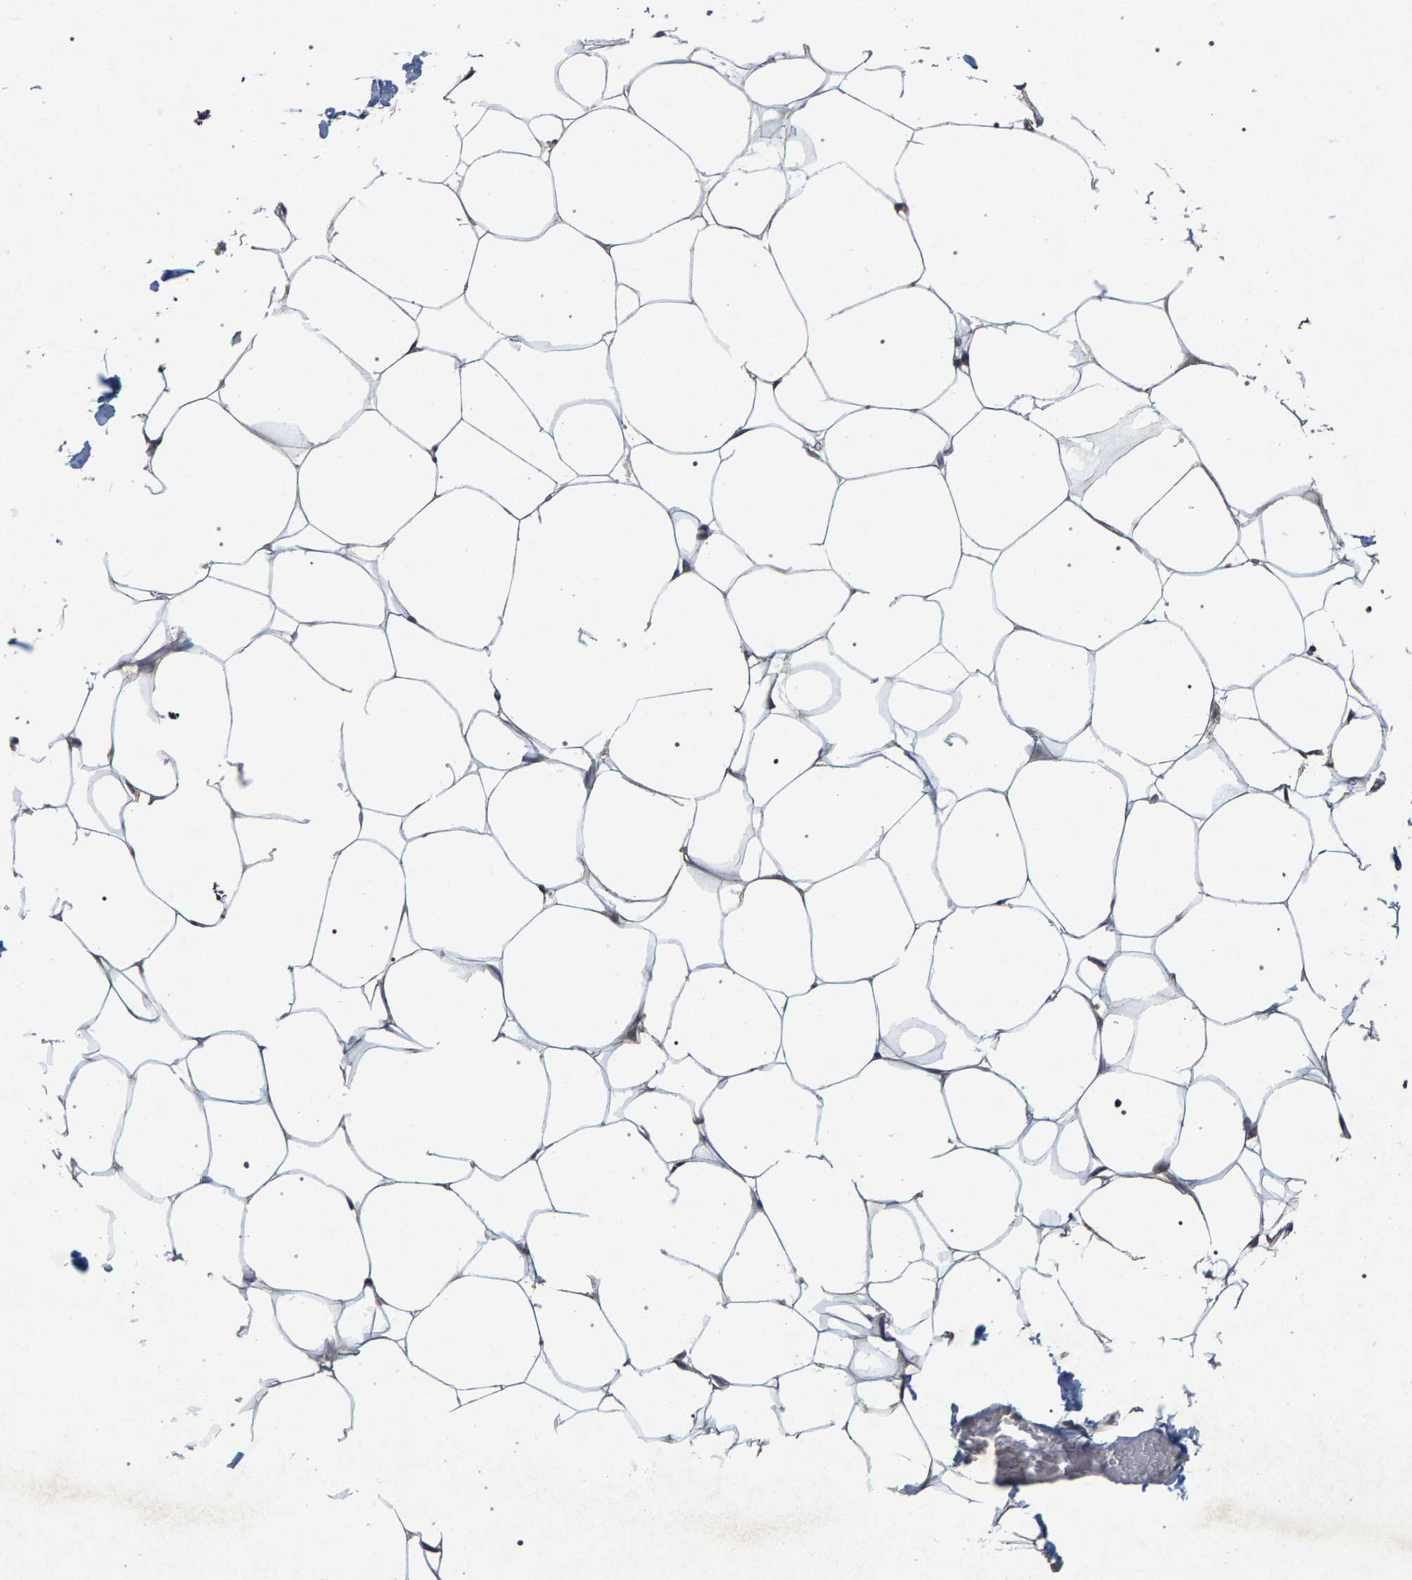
{"staining": {"intensity": "negative", "quantity": "none", "location": "none"}, "tissue": "adipose tissue", "cell_type": "Adipocytes", "image_type": "normal", "snomed": [{"axis": "morphology", "description": "Normal tissue, NOS"}, {"axis": "topography", "description": "Breast"}, {"axis": "topography", "description": "Adipose tissue"}], "caption": "The photomicrograph reveals no significant staining in adipocytes of adipose tissue. (DAB immunohistochemistry with hematoxylin counter stain).", "gene": "SLC4A4", "patient": {"sex": "female", "age": 25}}